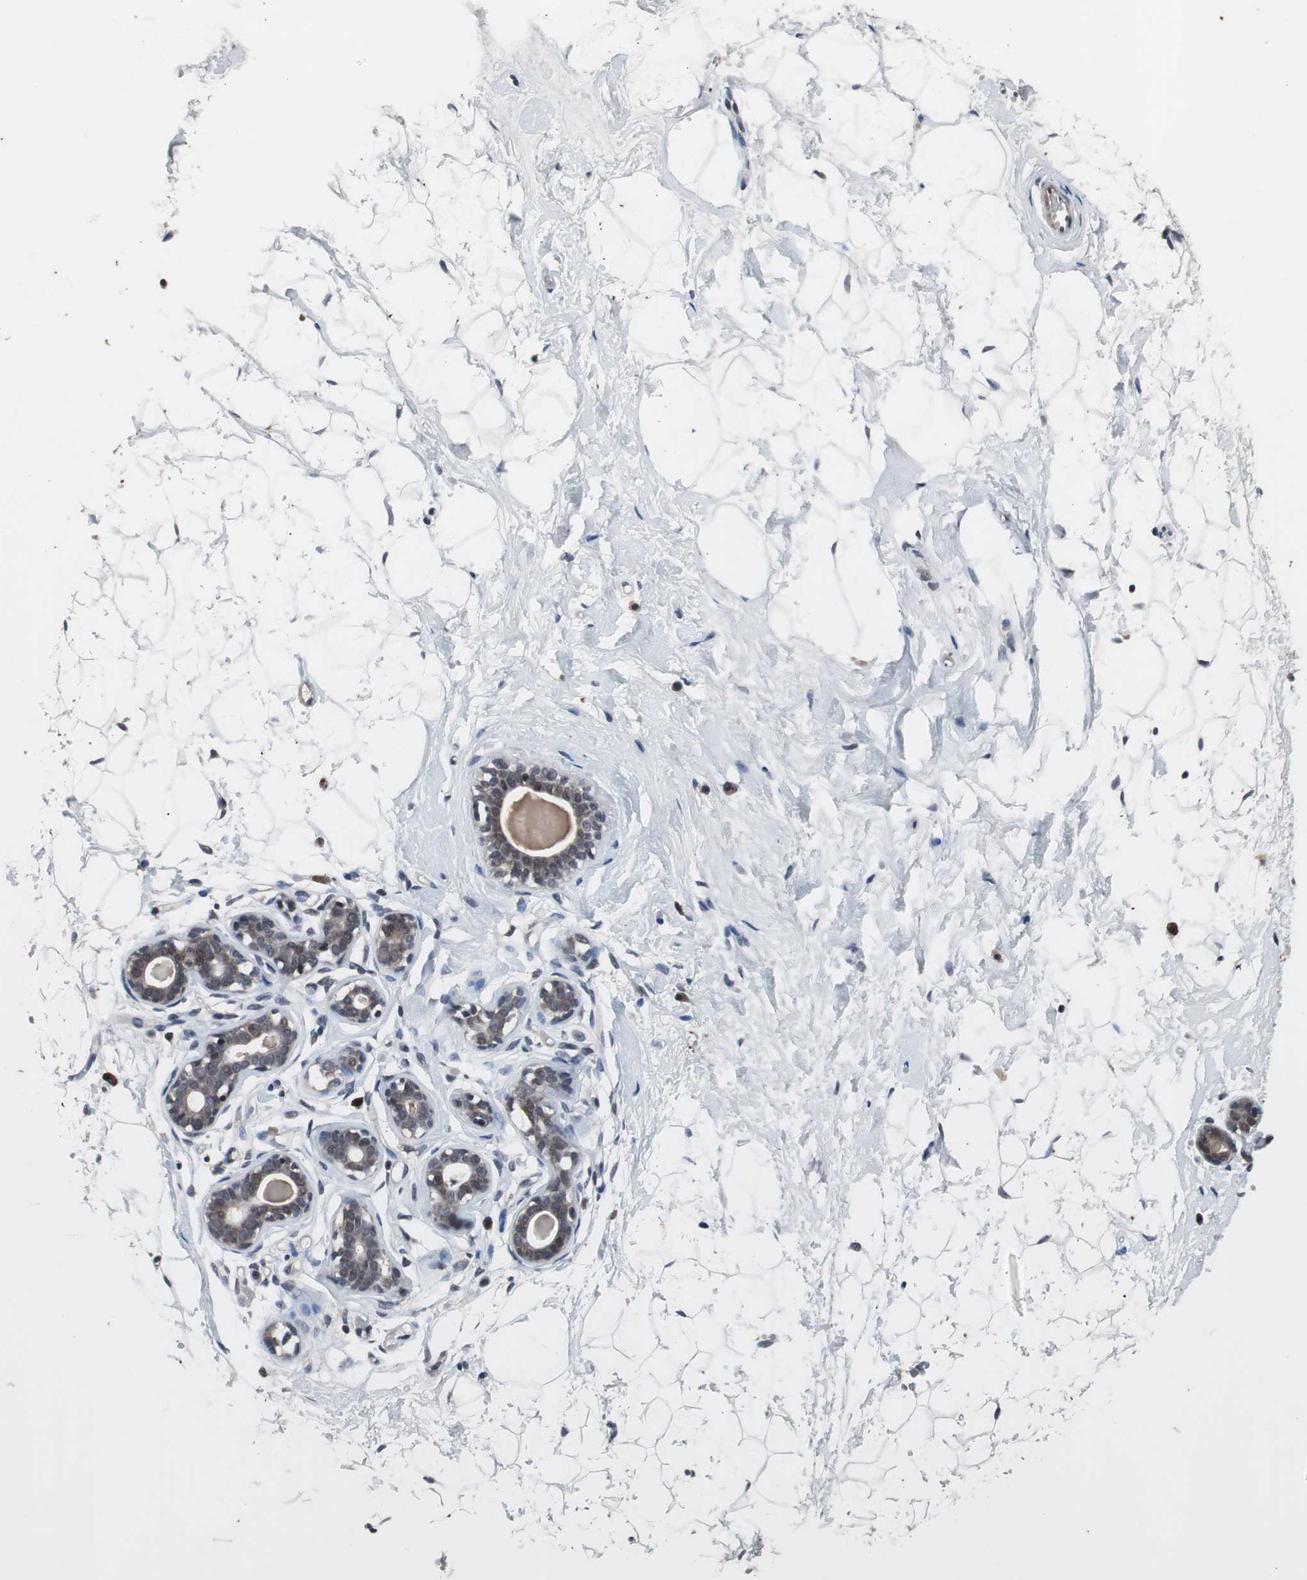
{"staining": {"intensity": "negative", "quantity": "none", "location": "none"}, "tissue": "breast", "cell_type": "Adipocytes", "image_type": "normal", "snomed": [{"axis": "morphology", "description": "Normal tissue, NOS"}, {"axis": "topography", "description": "Breast"}], "caption": "This is a image of IHC staining of unremarkable breast, which shows no positivity in adipocytes.", "gene": "CRADD", "patient": {"sex": "female", "age": 23}}